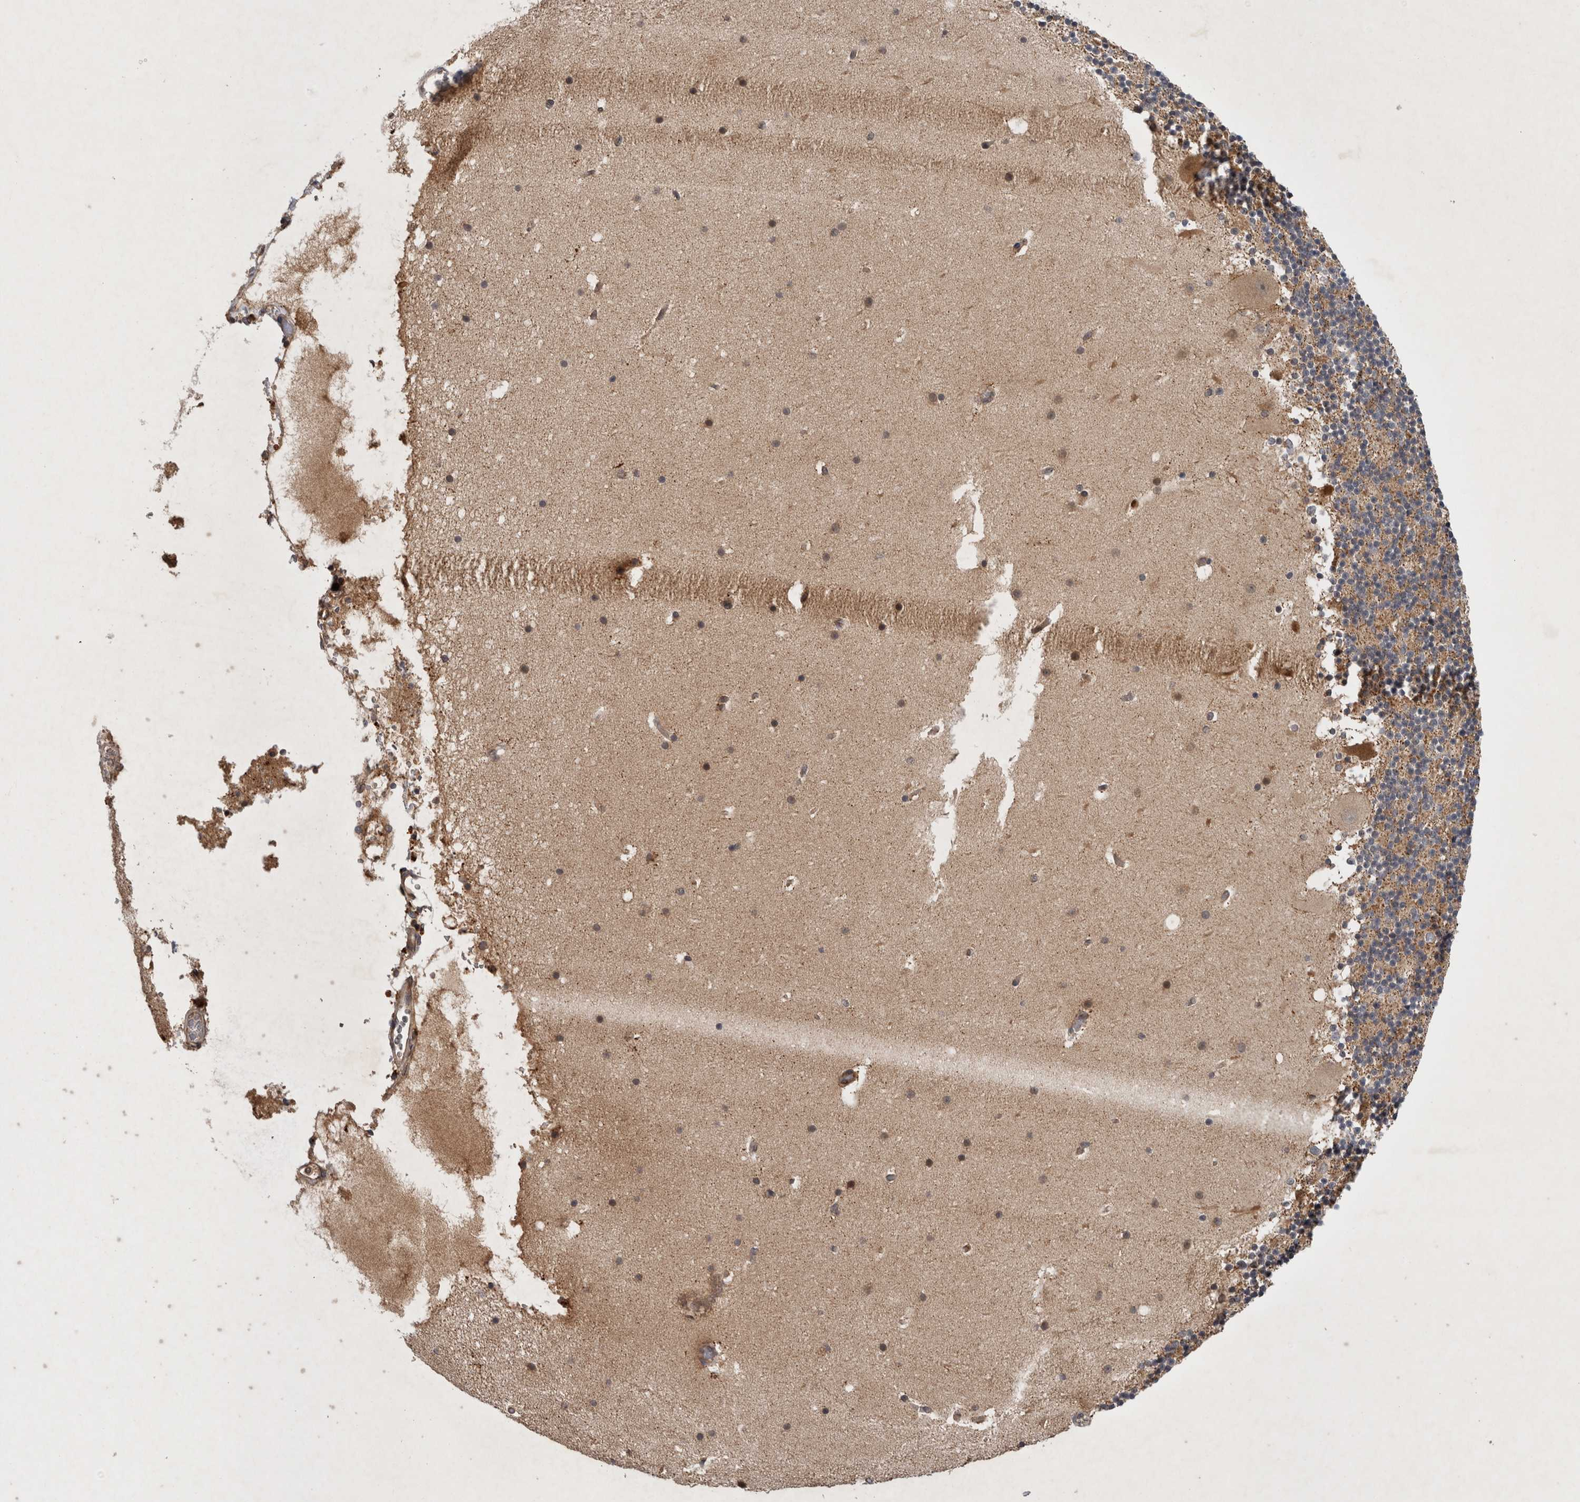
{"staining": {"intensity": "moderate", "quantity": ">75%", "location": "cytoplasmic/membranous"}, "tissue": "cerebellum", "cell_type": "Cells in granular layer", "image_type": "normal", "snomed": [{"axis": "morphology", "description": "Normal tissue, NOS"}, {"axis": "topography", "description": "Cerebellum"}], "caption": "Approximately >75% of cells in granular layer in normal cerebellum demonstrate moderate cytoplasmic/membranous protein expression as visualized by brown immunohistochemical staining.", "gene": "PDCD2", "patient": {"sex": "male", "age": 57}}